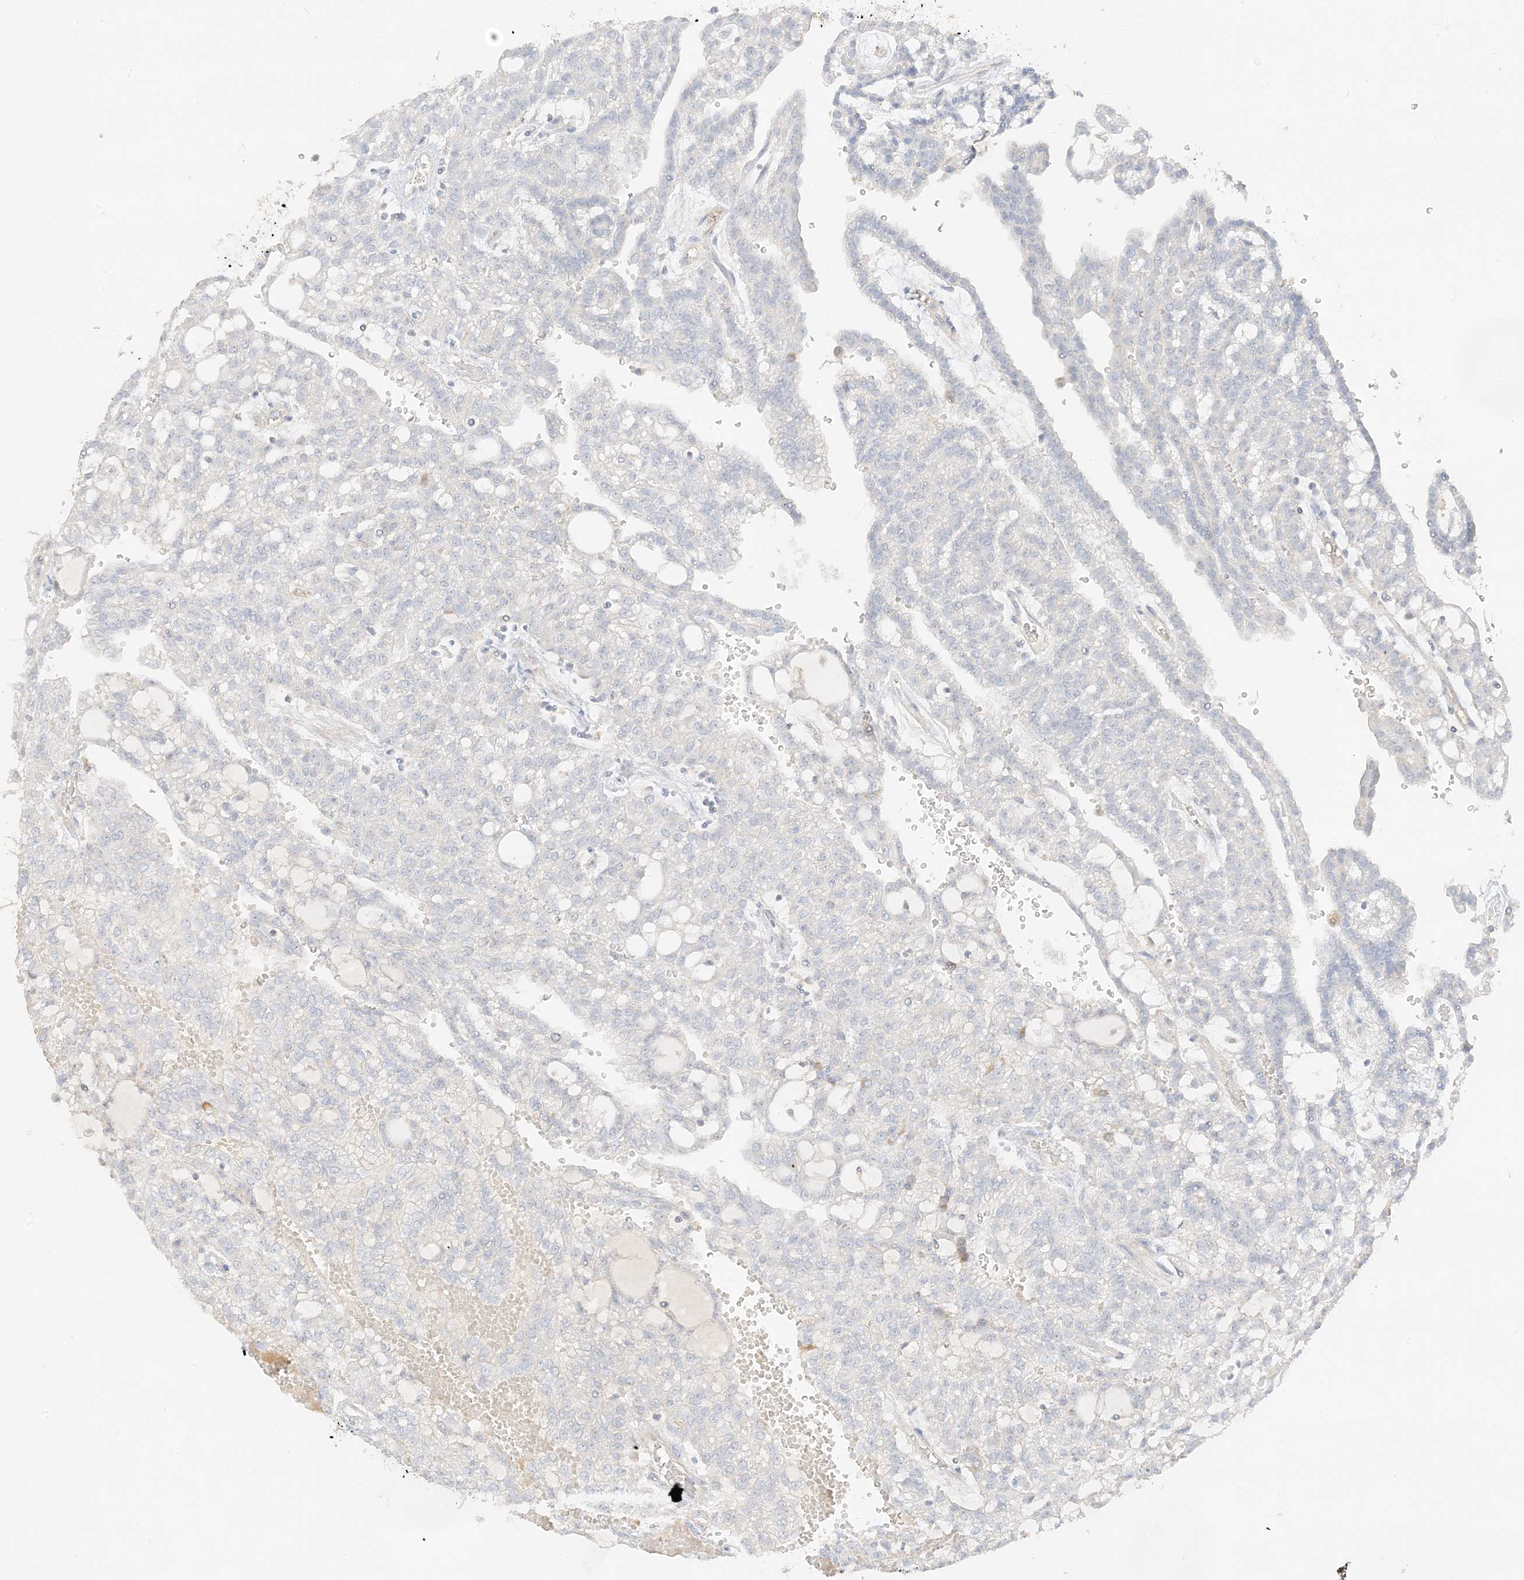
{"staining": {"intensity": "negative", "quantity": "none", "location": "none"}, "tissue": "renal cancer", "cell_type": "Tumor cells", "image_type": "cancer", "snomed": [{"axis": "morphology", "description": "Adenocarcinoma, NOS"}, {"axis": "topography", "description": "Kidney"}], "caption": "Immunohistochemical staining of human renal cancer (adenocarcinoma) shows no significant staining in tumor cells. (DAB (3,3'-diaminobenzidine) immunohistochemistry visualized using brightfield microscopy, high magnification).", "gene": "ZBTB41", "patient": {"sex": "male", "age": 63}}